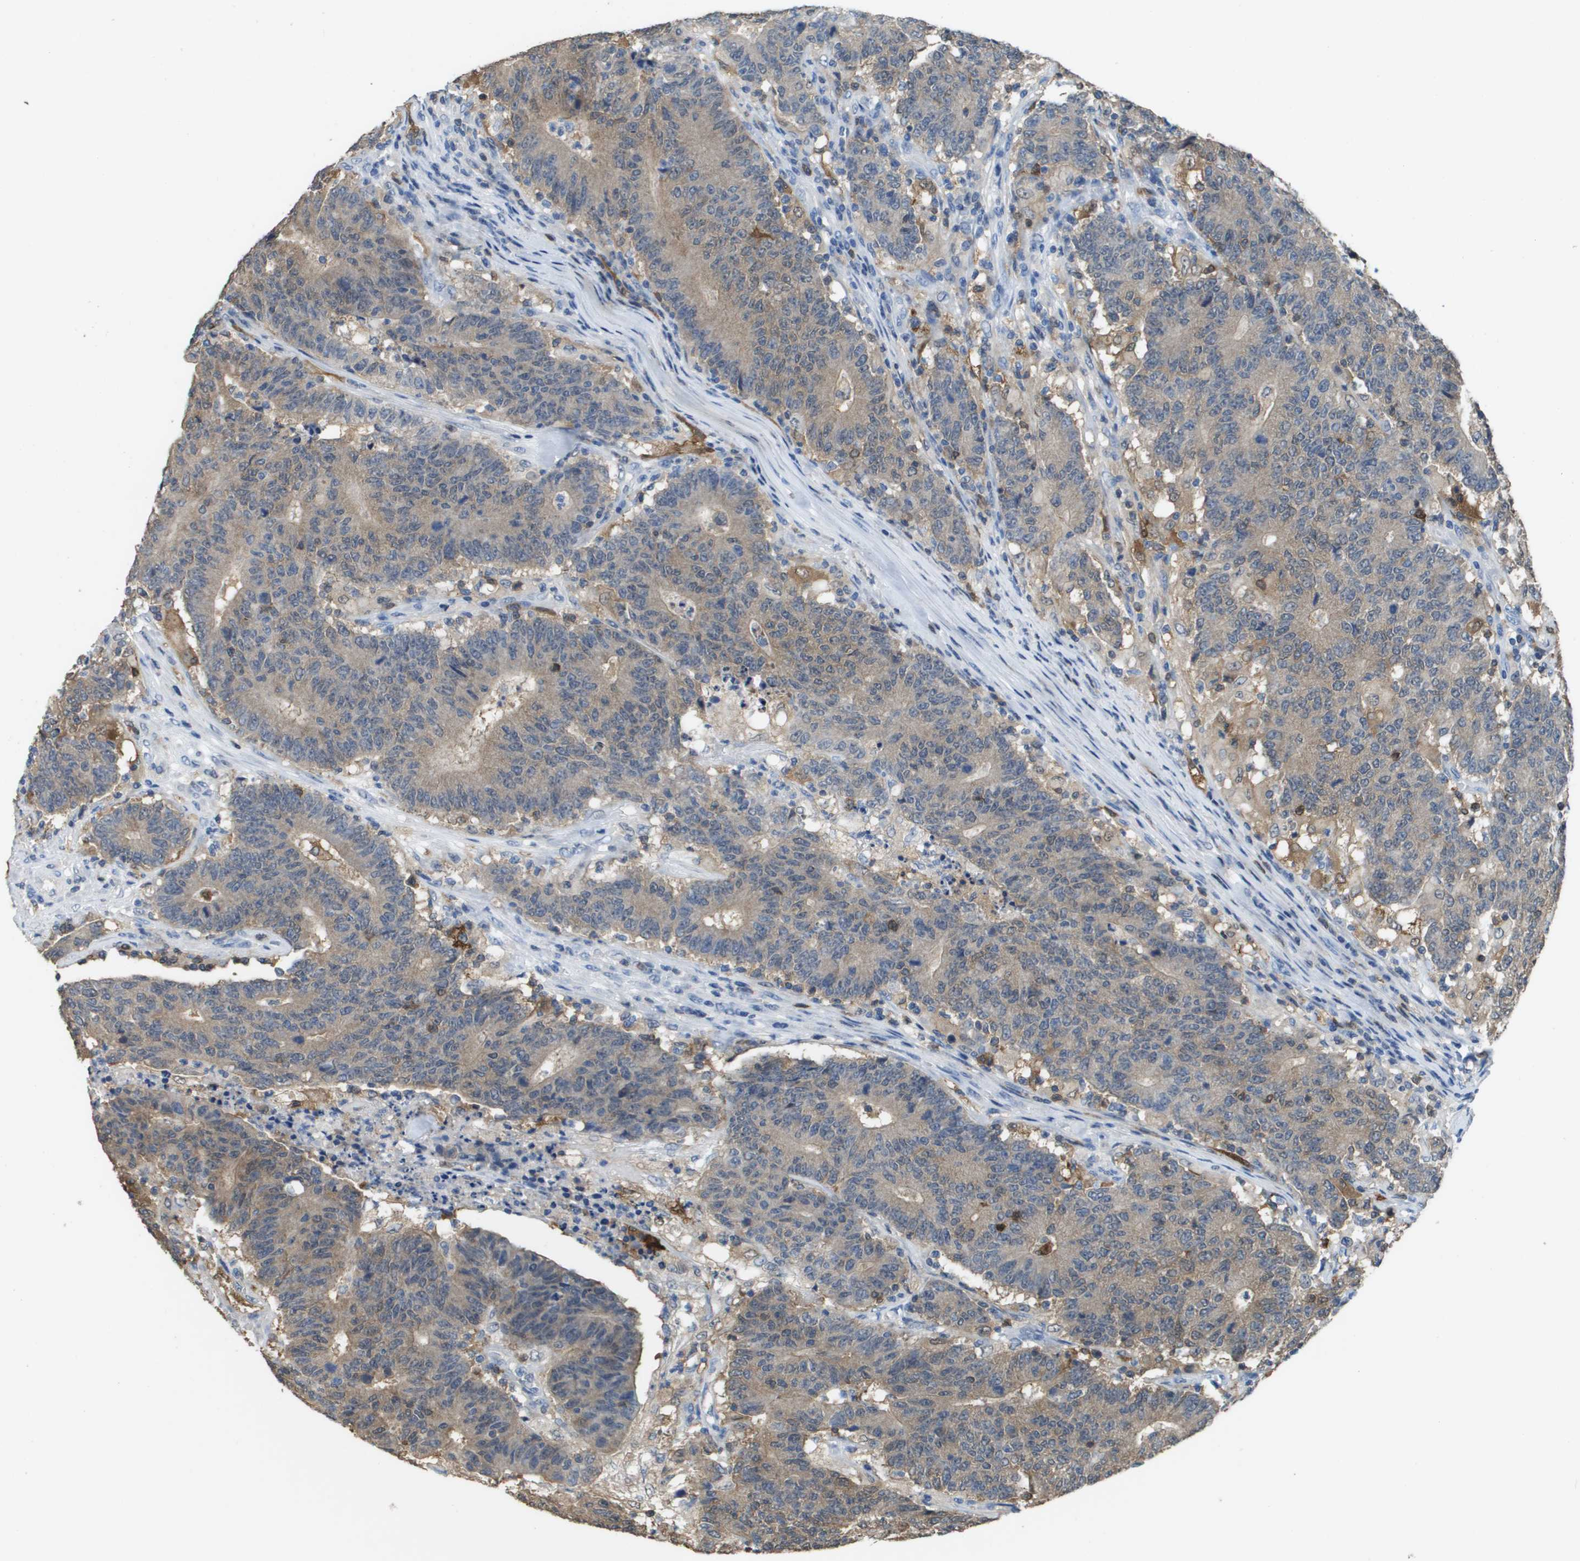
{"staining": {"intensity": "weak", "quantity": ">75%", "location": "cytoplasmic/membranous"}, "tissue": "colorectal cancer", "cell_type": "Tumor cells", "image_type": "cancer", "snomed": [{"axis": "morphology", "description": "Normal tissue, NOS"}, {"axis": "morphology", "description": "Adenocarcinoma, NOS"}, {"axis": "topography", "description": "Colon"}], "caption": "A brown stain labels weak cytoplasmic/membranous expression of a protein in colorectal cancer tumor cells.", "gene": "FABP5", "patient": {"sex": "female", "age": 75}}